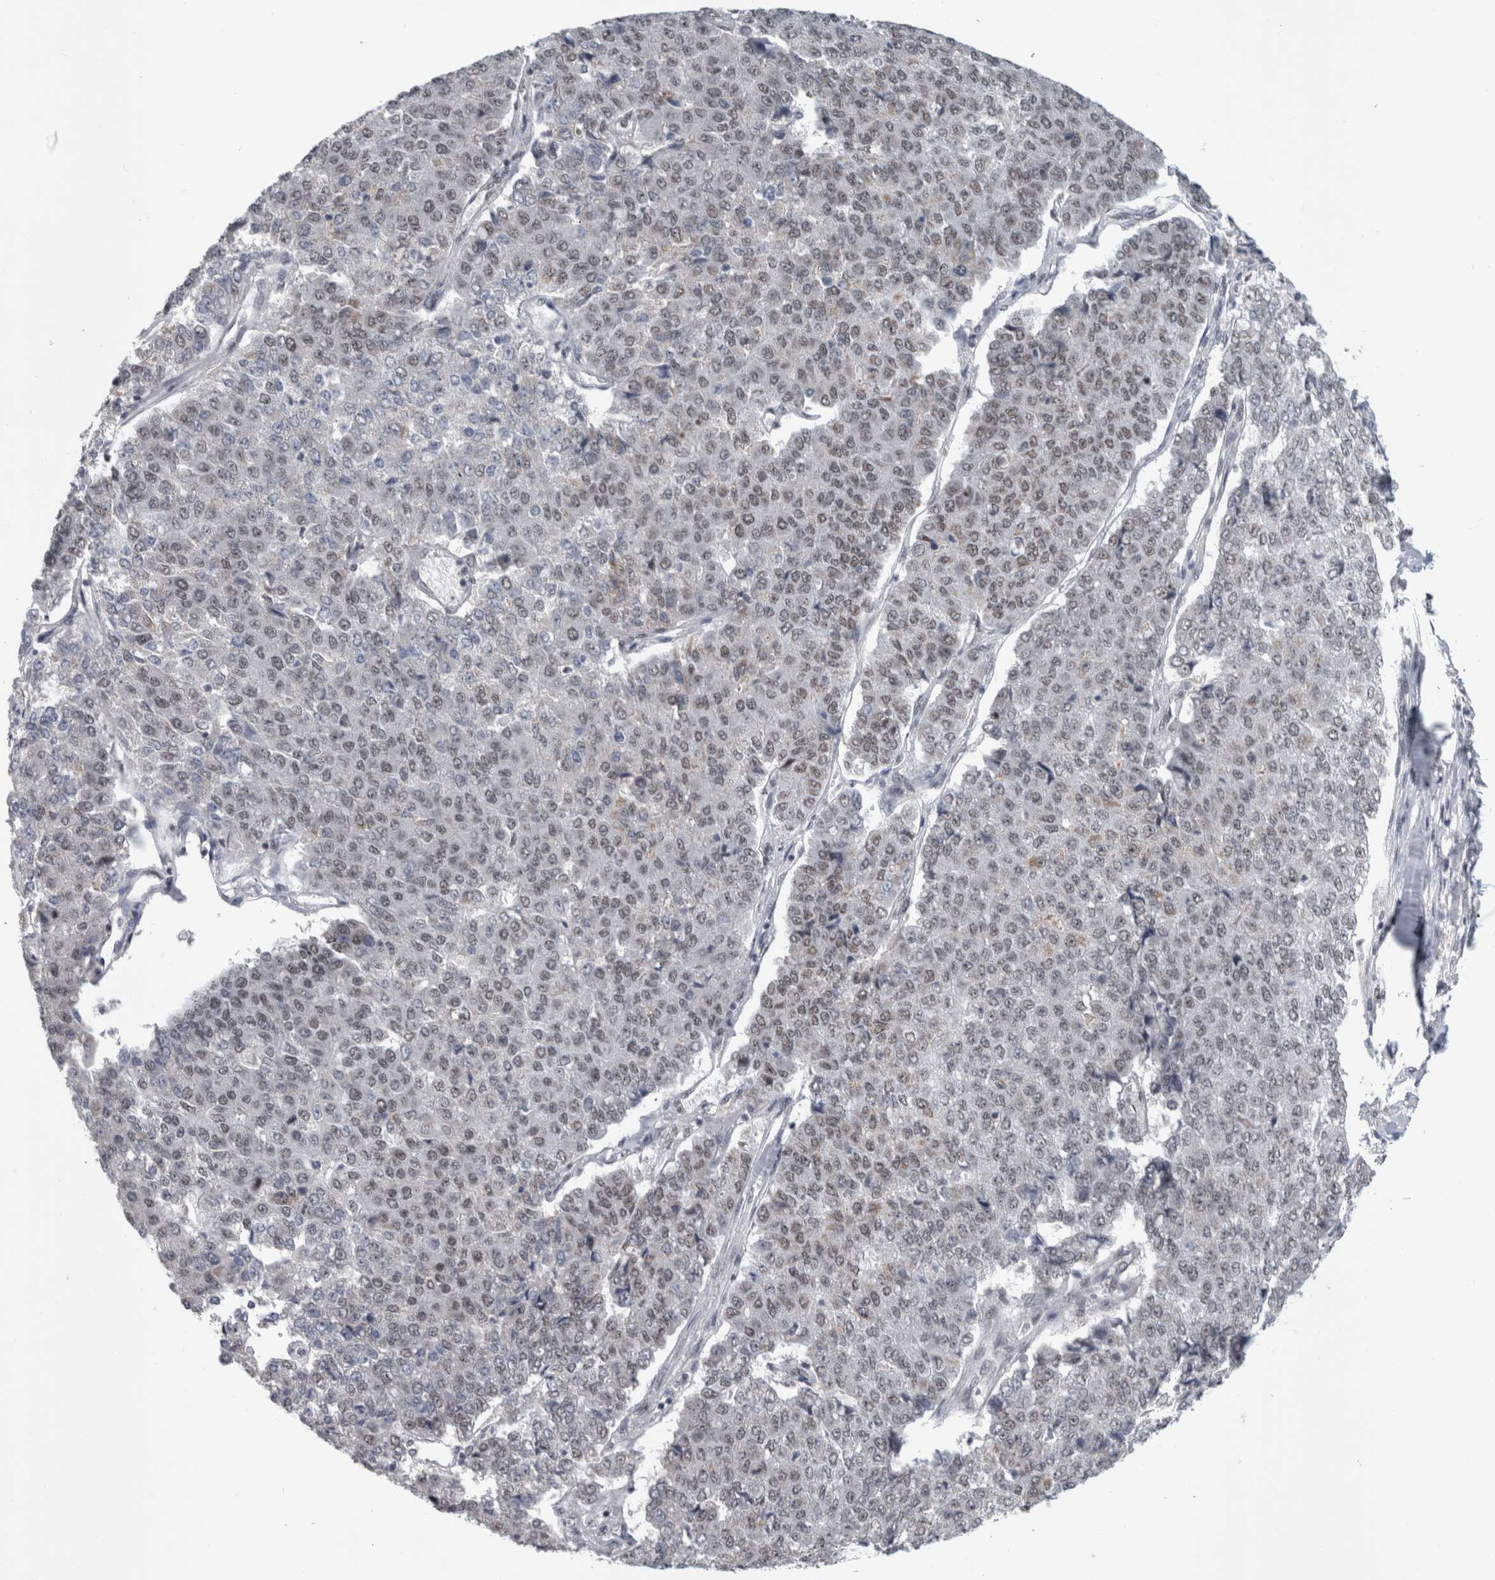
{"staining": {"intensity": "weak", "quantity": "25%-75%", "location": "nuclear"}, "tissue": "pancreatic cancer", "cell_type": "Tumor cells", "image_type": "cancer", "snomed": [{"axis": "morphology", "description": "Adenocarcinoma, NOS"}, {"axis": "topography", "description": "Pancreas"}], "caption": "Protein staining of adenocarcinoma (pancreatic) tissue demonstrates weak nuclear staining in about 25%-75% of tumor cells. (DAB = brown stain, brightfield microscopy at high magnification).", "gene": "ARID4B", "patient": {"sex": "male", "age": 50}}